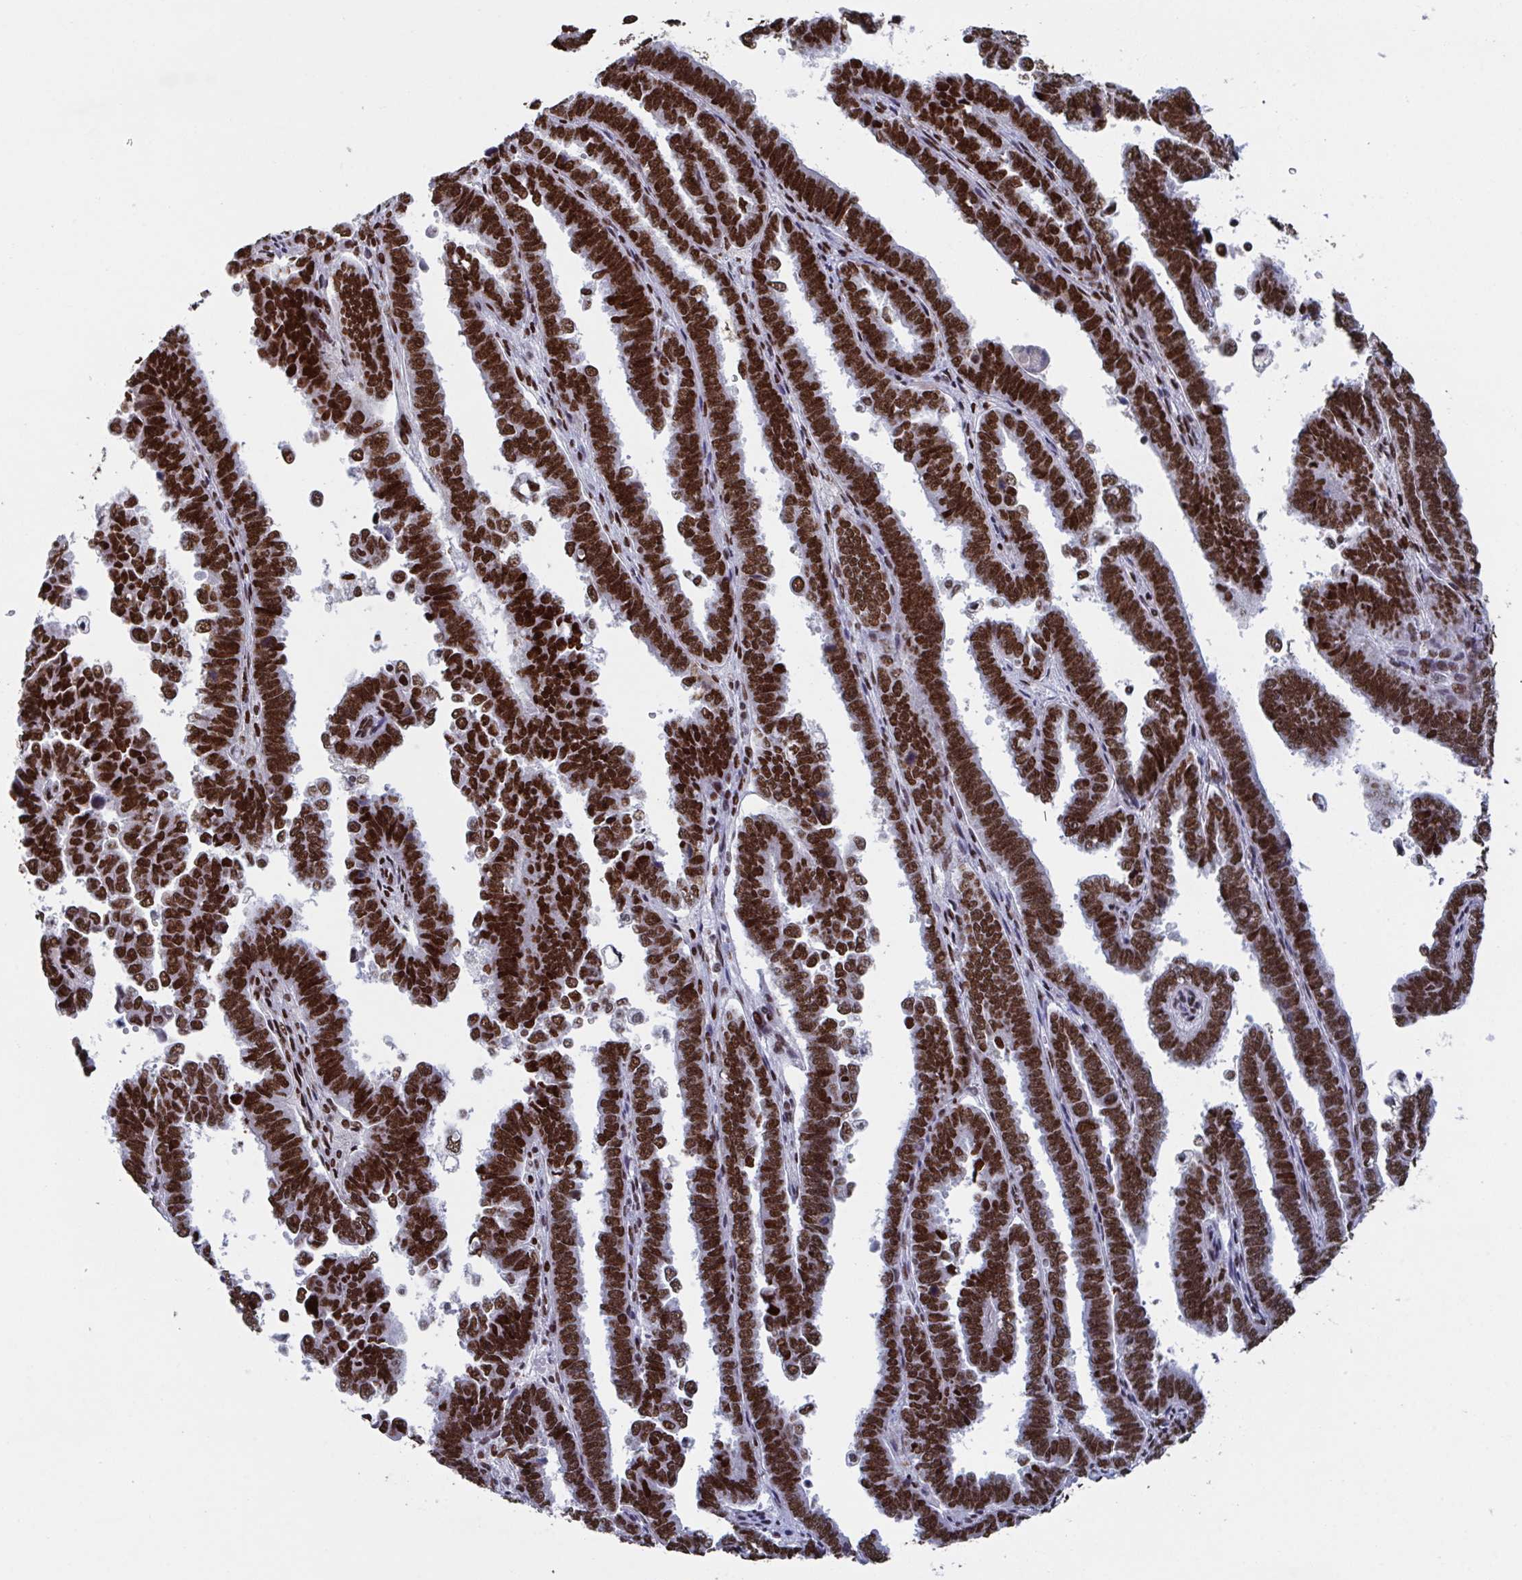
{"staining": {"intensity": "strong", "quantity": ">75%", "location": "nuclear"}, "tissue": "endometrial cancer", "cell_type": "Tumor cells", "image_type": "cancer", "snomed": [{"axis": "morphology", "description": "Adenocarcinoma, NOS"}, {"axis": "topography", "description": "Endometrium"}], "caption": "There is high levels of strong nuclear positivity in tumor cells of endometrial adenocarcinoma, as demonstrated by immunohistochemical staining (brown color).", "gene": "ZNF607", "patient": {"sex": "female", "age": 75}}